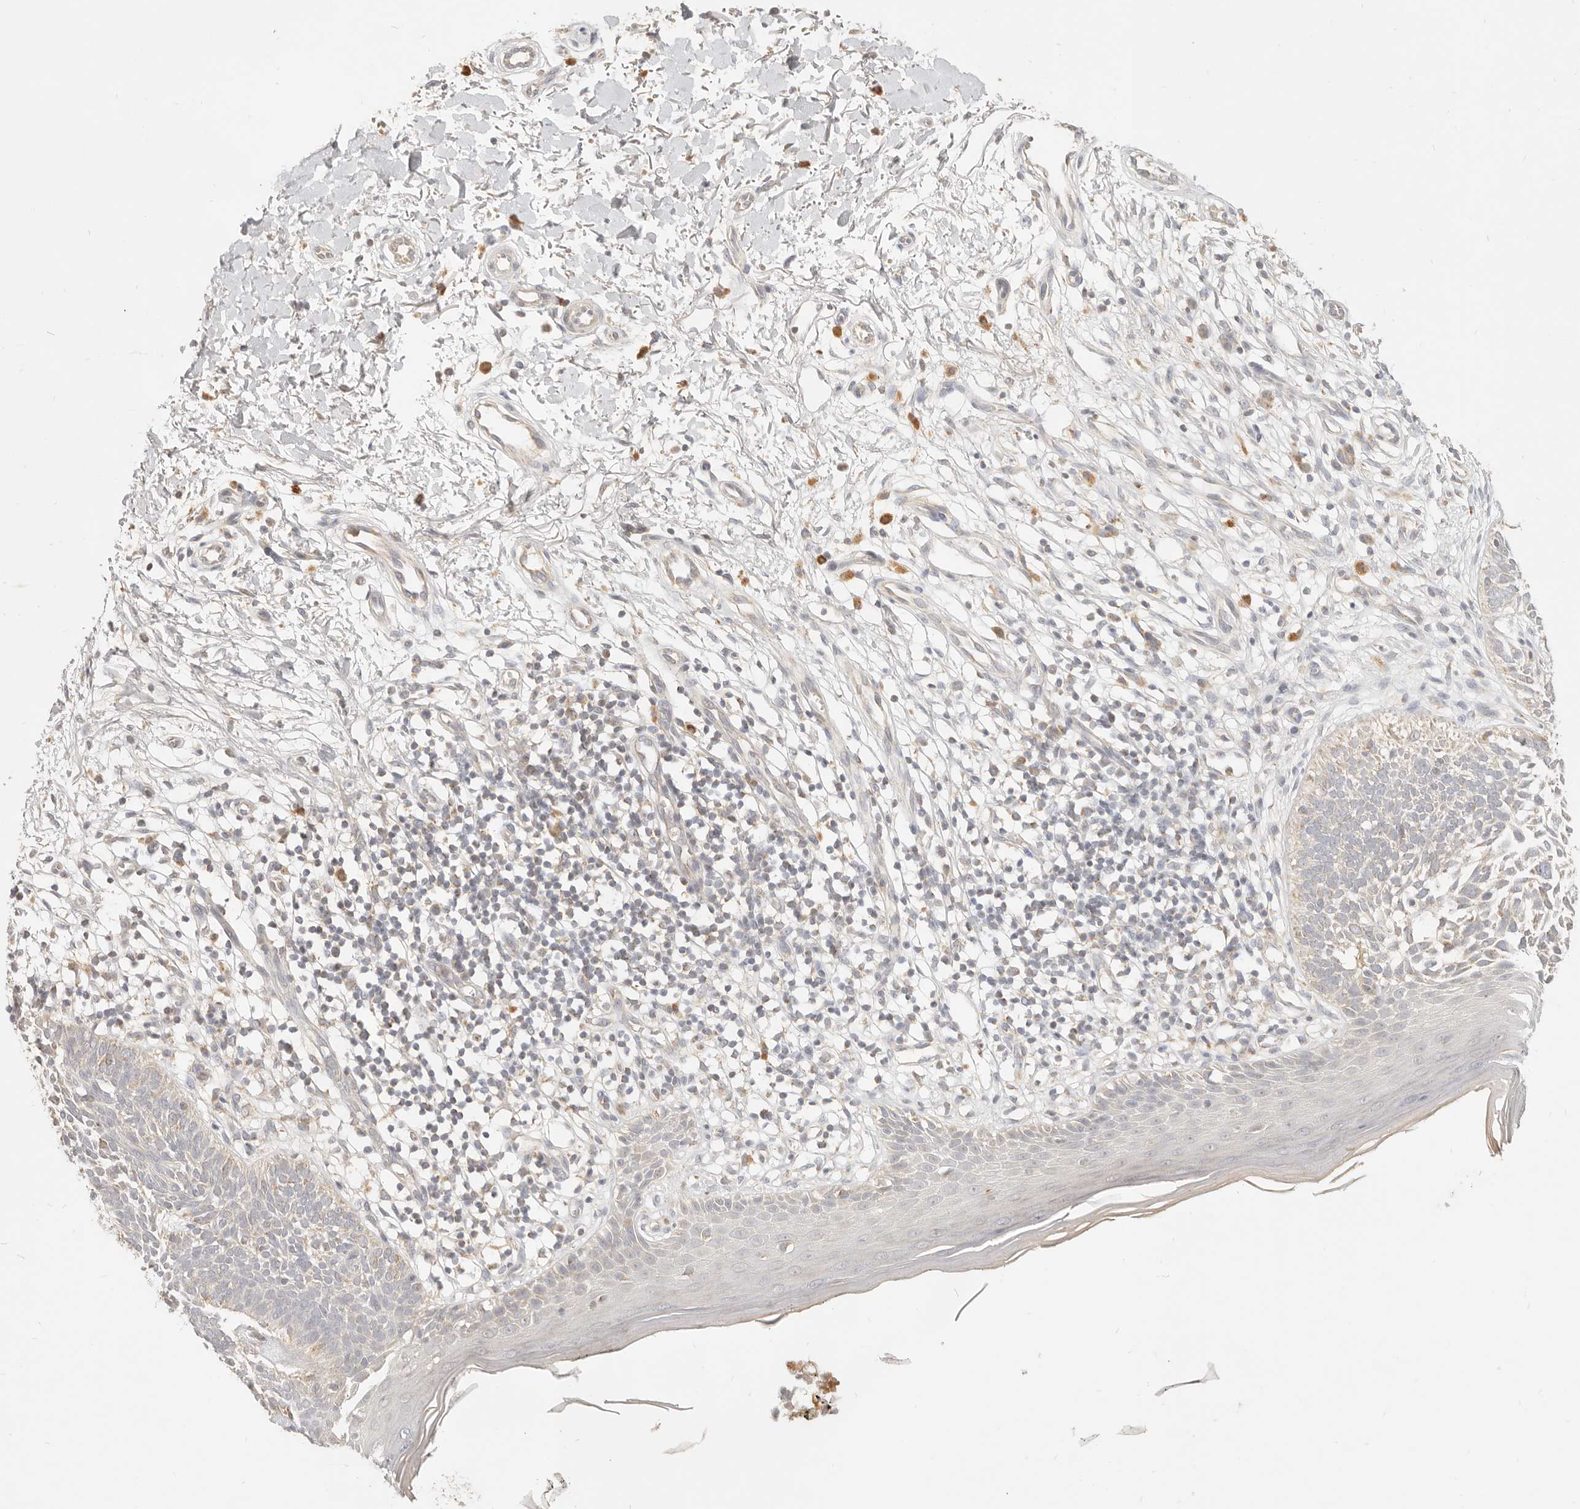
{"staining": {"intensity": "weak", "quantity": "<25%", "location": "cytoplasmic/membranous"}, "tissue": "skin cancer", "cell_type": "Tumor cells", "image_type": "cancer", "snomed": [{"axis": "morphology", "description": "Basal cell carcinoma"}, {"axis": "topography", "description": "Skin"}], "caption": "The photomicrograph displays no significant positivity in tumor cells of skin basal cell carcinoma. (DAB (3,3'-diaminobenzidine) immunohistochemistry visualized using brightfield microscopy, high magnification).", "gene": "CPLANE2", "patient": {"sex": "female", "age": 64}}